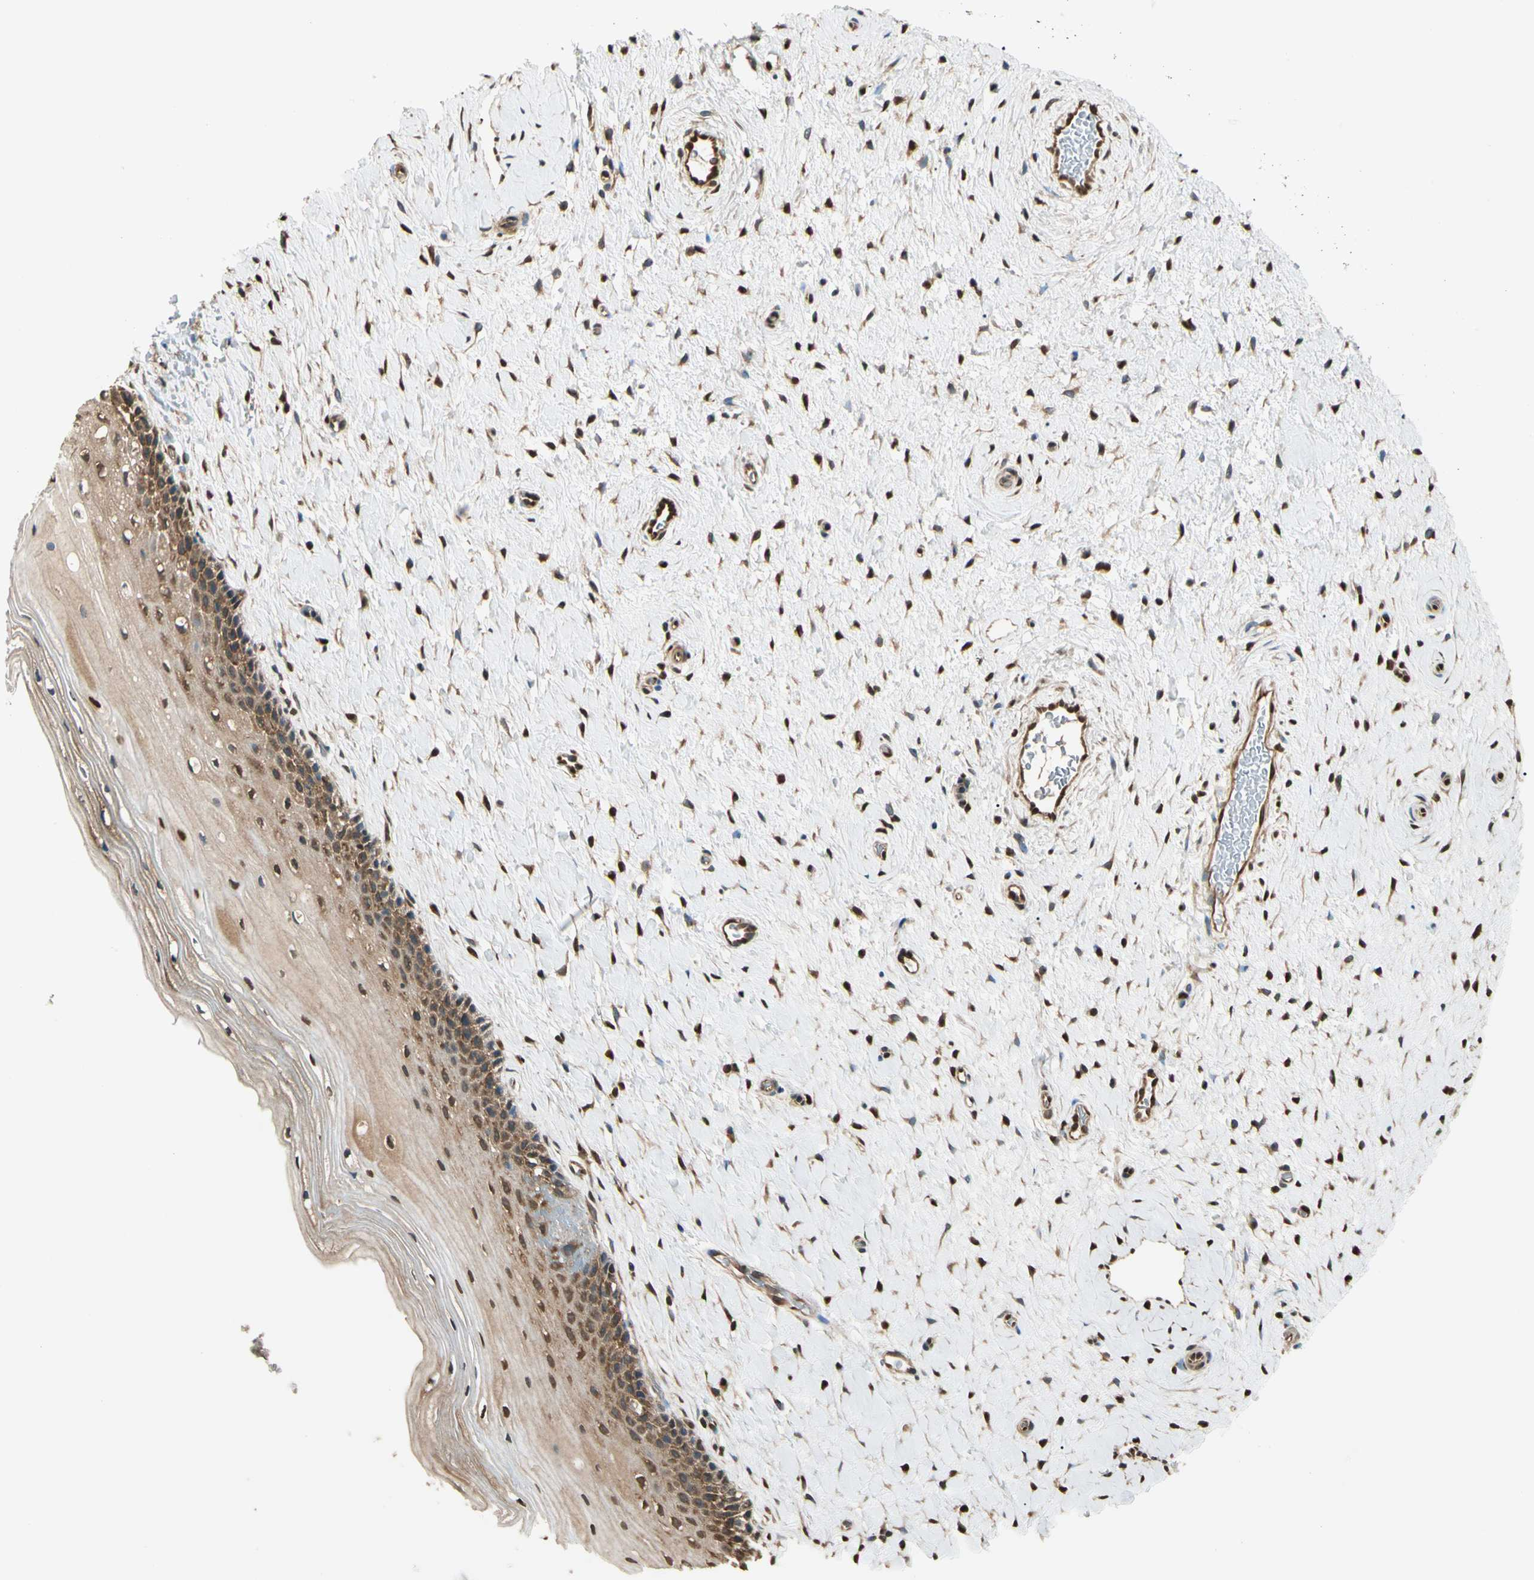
{"staining": {"intensity": "moderate", "quantity": ">75%", "location": "cytoplasmic/membranous,nuclear"}, "tissue": "cervix", "cell_type": "Glandular cells", "image_type": "normal", "snomed": [{"axis": "morphology", "description": "Normal tissue, NOS"}, {"axis": "topography", "description": "Cervix"}], "caption": "A brown stain highlights moderate cytoplasmic/membranous,nuclear positivity of a protein in glandular cells of unremarkable cervix.", "gene": "PNCK", "patient": {"sex": "female", "age": 39}}